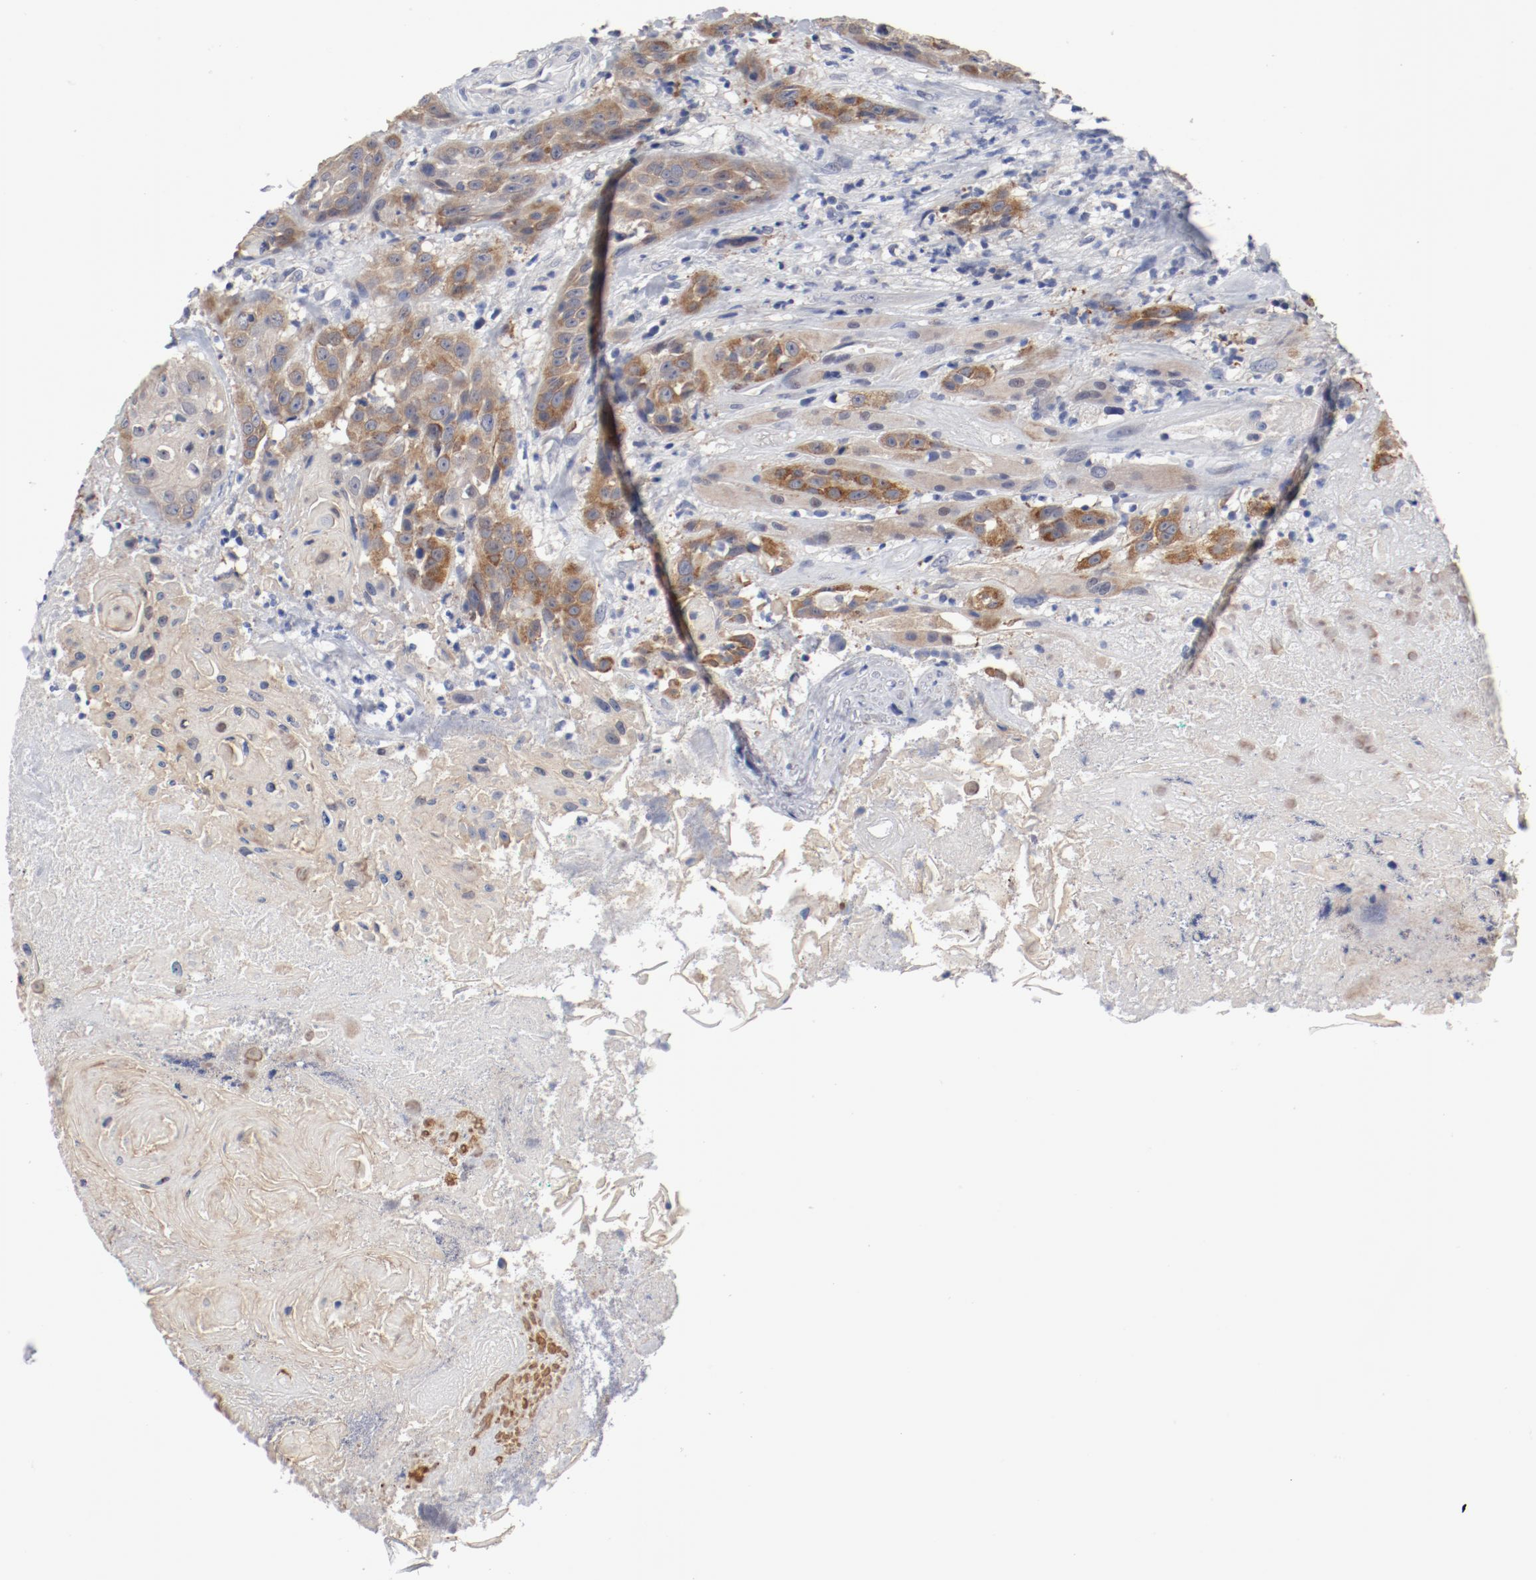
{"staining": {"intensity": "moderate", "quantity": "25%-75%", "location": "cytoplasmic/membranous"}, "tissue": "head and neck cancer", "cell_type": "Tumor cells", "image_type": "cancer", "snomed": [{"axis": "morphology", "description": "Squamous cell carcinoma, NOS"}, {"axis": "topography", "description": "Head-Neck"}], "caption": "Squamous cell carcinoma (head and neck) stained for a protein shows moderate cytoplasmic/membranous positivity in tumor cells. The staining was performed using DAB (3,3'-diaminobenzidine), with brown indicating positive protein expression. Nuclei are stained blue with hematoxylin.", "gene": "ANKLE2", "patient": {"sex": "female", "age": 84}}